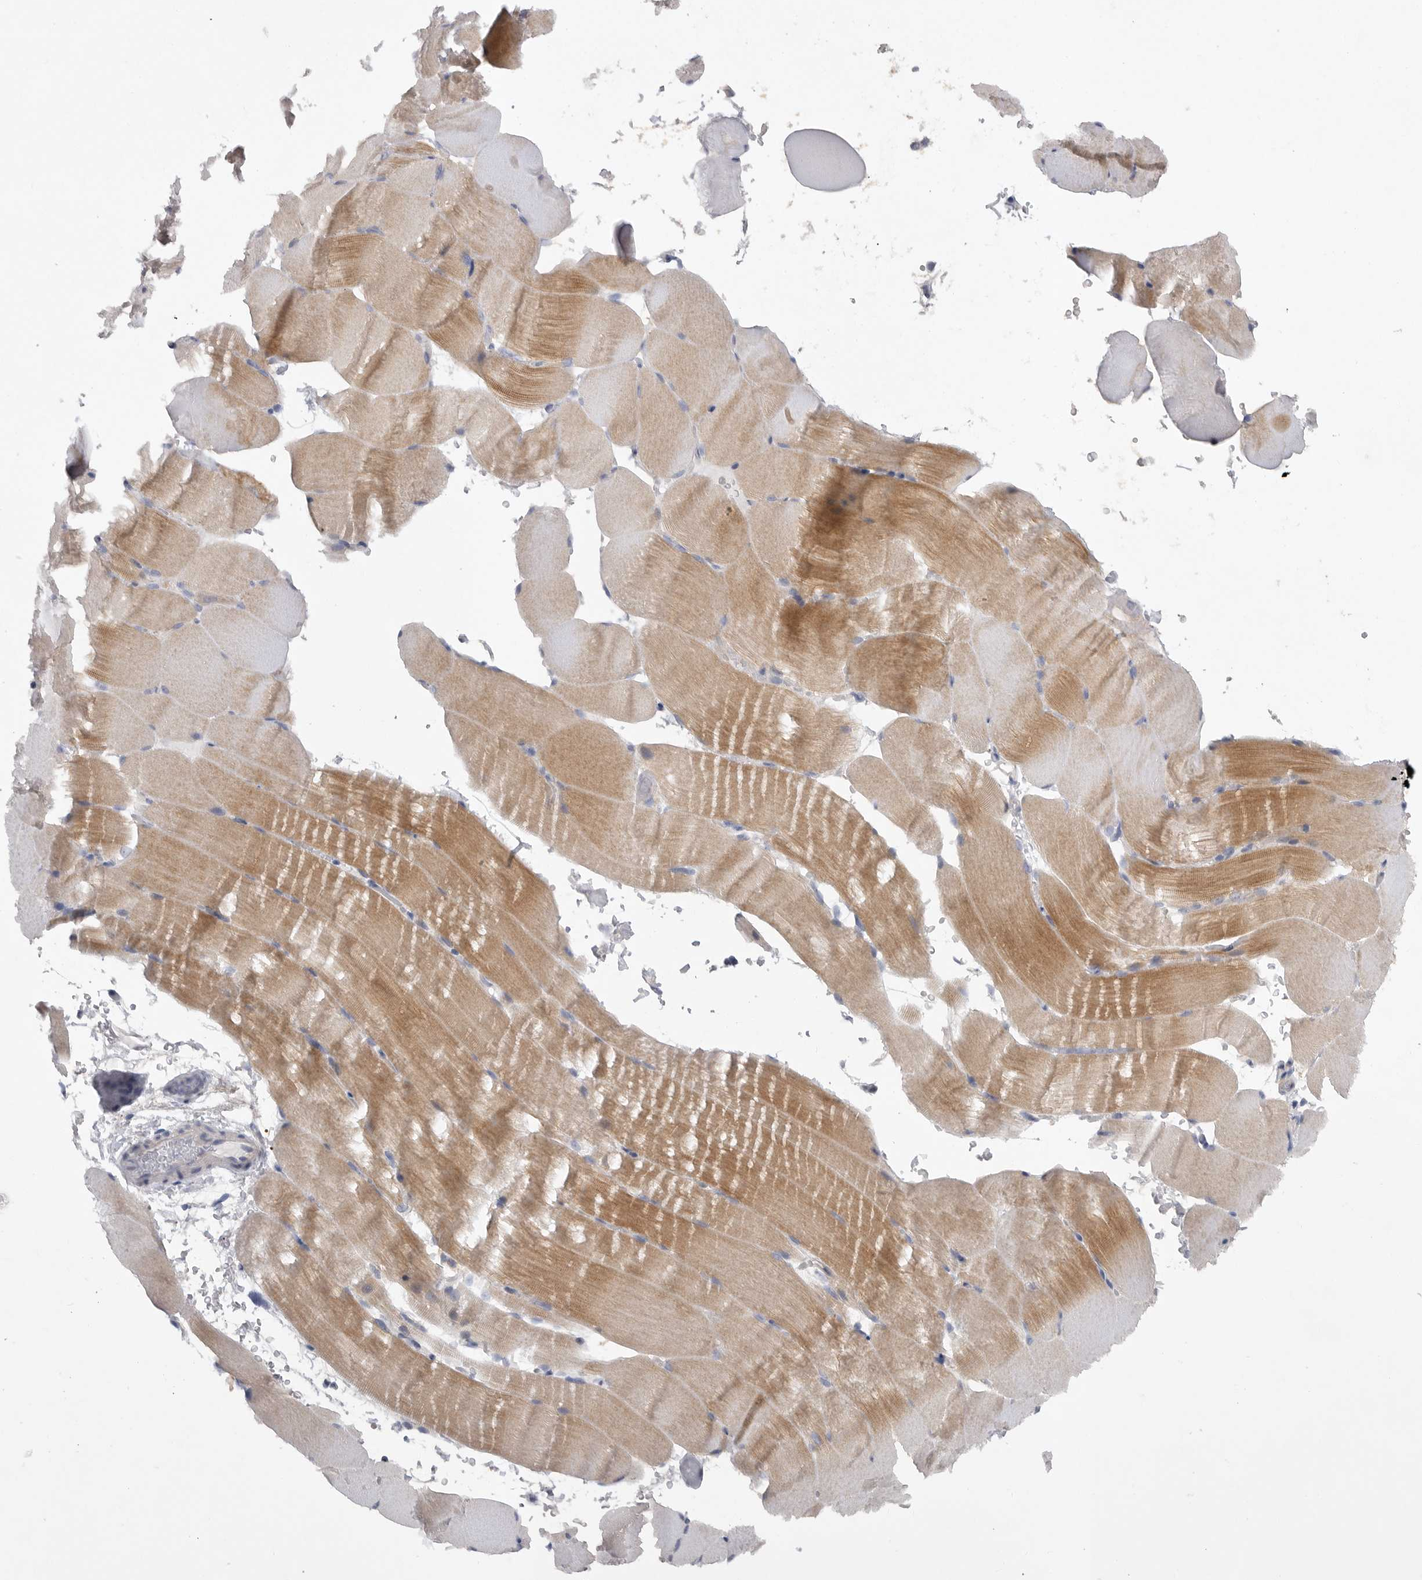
{"staining": {"intensity": "moderate", "quantity": "25%-75%", "location": "cytoplasmic/membranous"}, "tissue": "skeletal muscle", "cell_type": "Myocytes", "image_type": "normal", "snomed": [{"axis": "morphology", "description": "Normal tissue, NOS"}, {"axis": "topography", "description": "Skeletal muscle"}, {"axis": "topography", "description": "Parathyroid gland"}], "caption": "Moderate cytoplasmic/membranous staining is seen in about 25%-75% of myocytes in unremarkable skeletal muscle. (Stains: DAB in brown, nuclei in blue, Microscopy: brightfield microscopy at high magnification).", "gene": "EDEM3", "patient": {"sex": "female", "age": 37}}